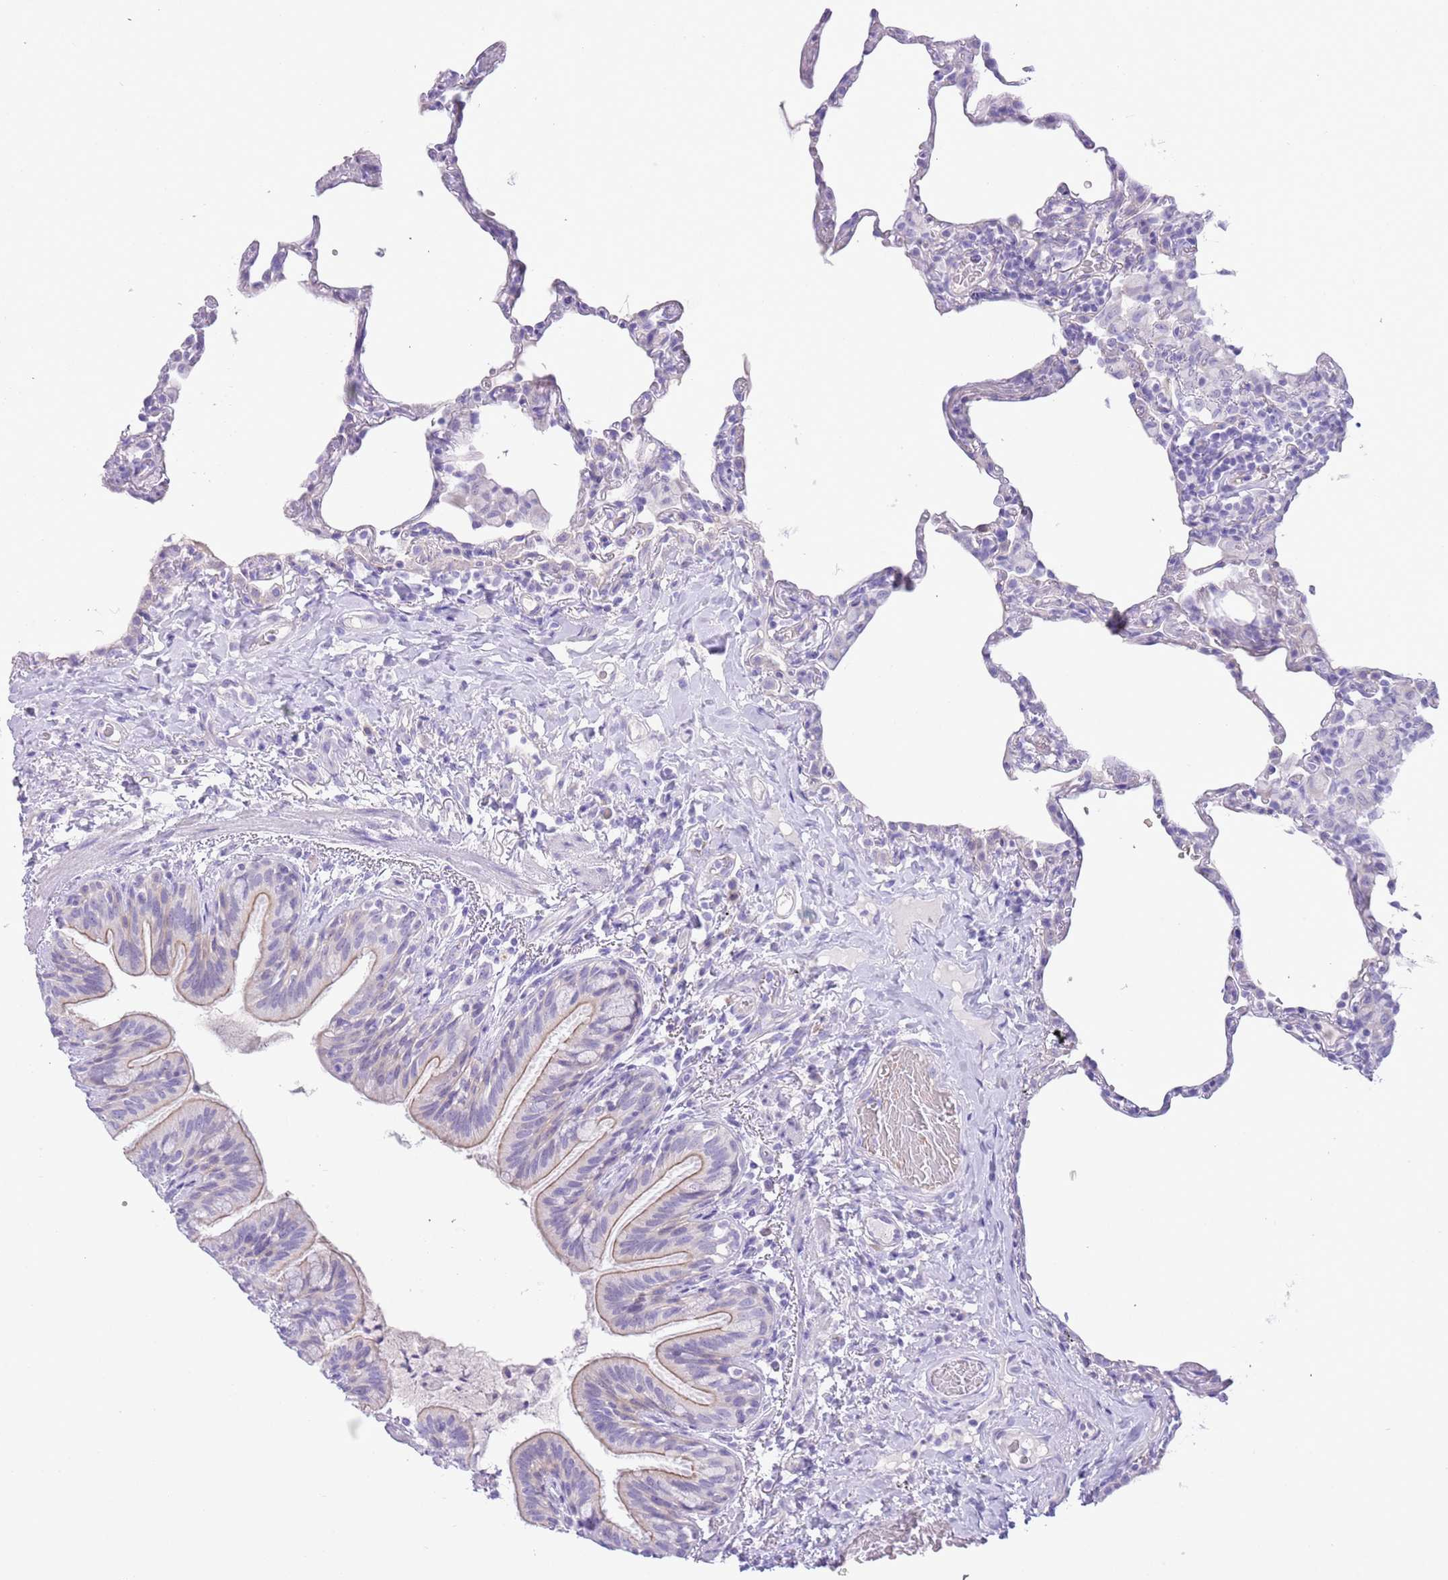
{"staining": {"intensity": "negative", "quantity": "none", "location": "none"}, "tissue": "lung", "cell_type": "Alveolar cells", "image_type": "normal", "snomed": [{"axis": "morphology", "description": "Normal tissue, NOS"}, {"axis": "topography", "description": "Lung"}], "caption": "Alveolar cells are negative for brown protein staining in unremarkable lung. (Stains: DAB immunohistochemistry (IHC) with hematoxylin counter stain, Microscopy: brightfield microscopy at high magnification).", "gene": "ACR", "patient": {"sex": "female", "age": 57}}